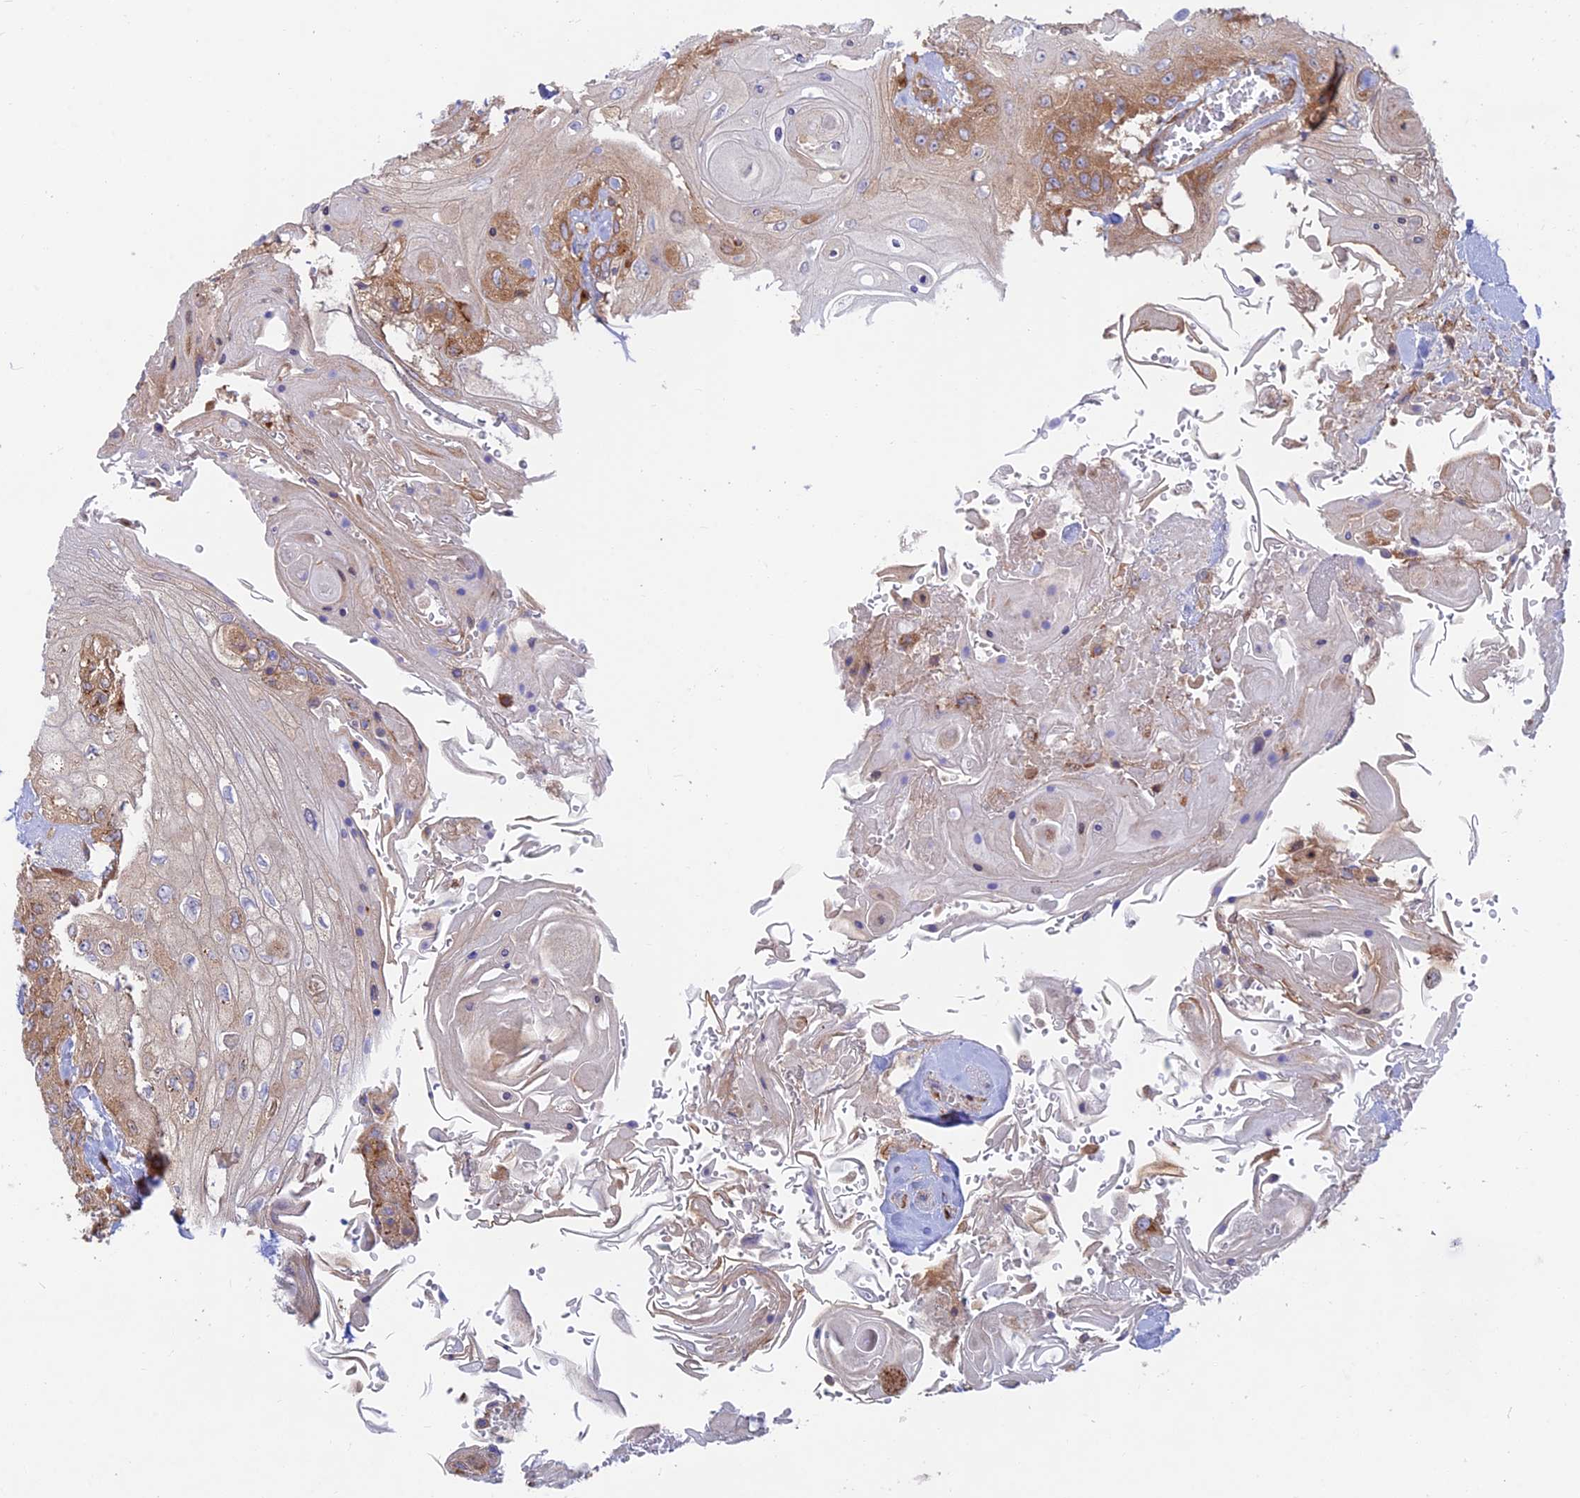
{"staining": {"intensity": "strong", "quantity": "25%-75%", "location": "cytoplasmic/membranous"}, "tissue": "head and neck cancer", "cell_type": "Tumor cells", "image_type": "cancer", "snomed": [{"axis": "morphology", "description": "Squamous cell carcinoma, NOS"}, {"axis": "topography", "description": "Head-Neck"}], "caption": "A photomicrograph of human squamous cell carcinoma (head and neck) stained for a protein displays strong cytoplasmic/membranous brown staining in tumor cells.", "gene": "GOLGA3", "patient": {"sex": "female", "age": 43}}